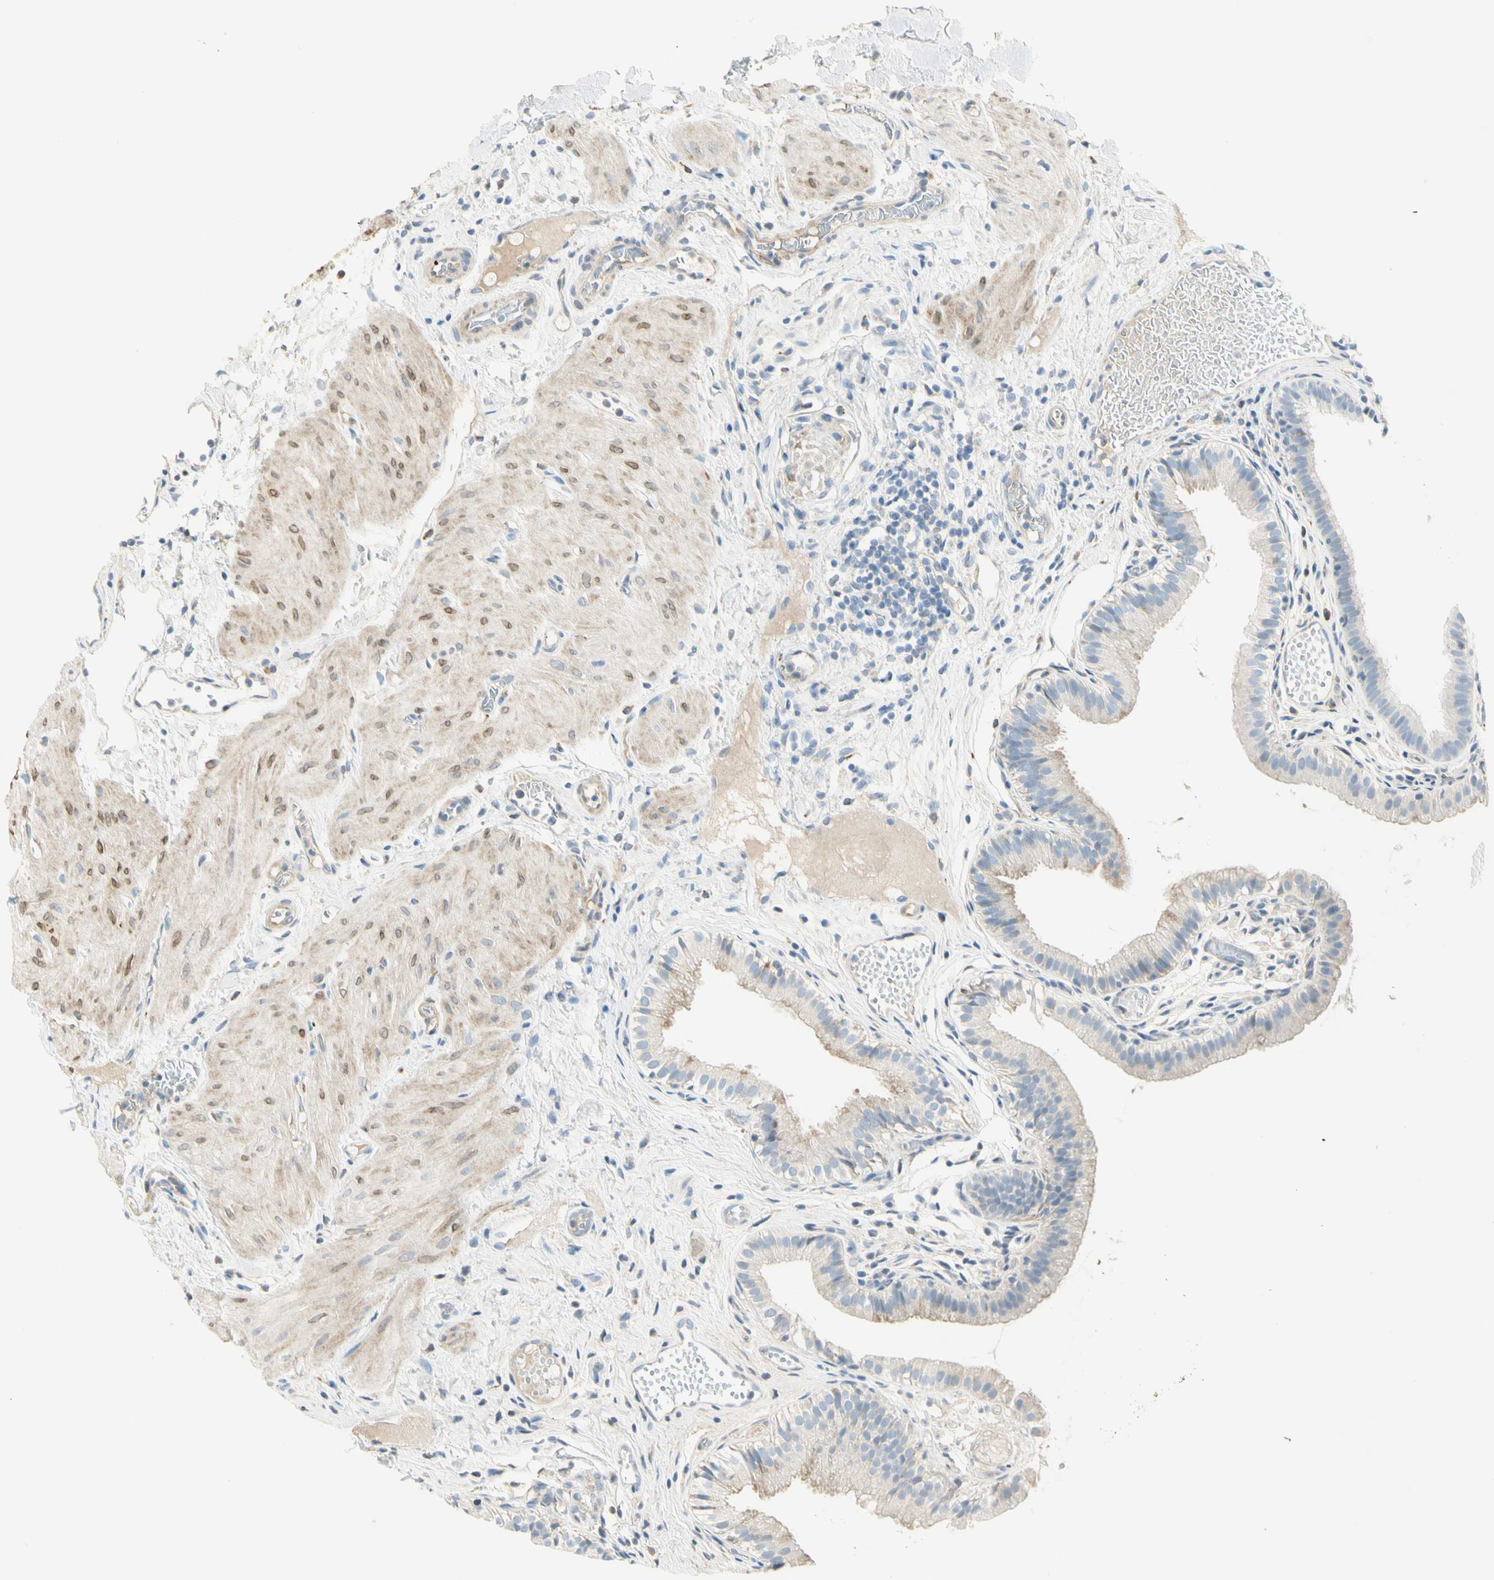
{"staining": {"intensity": "moderate", "quantity": "25%-75%", "location": "cytoplasmic/membranous"}, "tissue": "gallbladder", "cell_type": "Glandular cells", "image_type": "normal", "snomed": [{"axis": "morphology", "description": "Normal tissue, NOS"}, {"axis": "topography", "description": "Gallbladder"}], "caption": "High-power microscopy captured an immunohistochemistry (IHC) histopathology image of normal gallbladder, revealing moderate cytoplasmic/membranous staining in approximately 25%-75% of glandular cells.", "gene": "TNFSF11", "patient": {"sex": "female", "age": 26}}